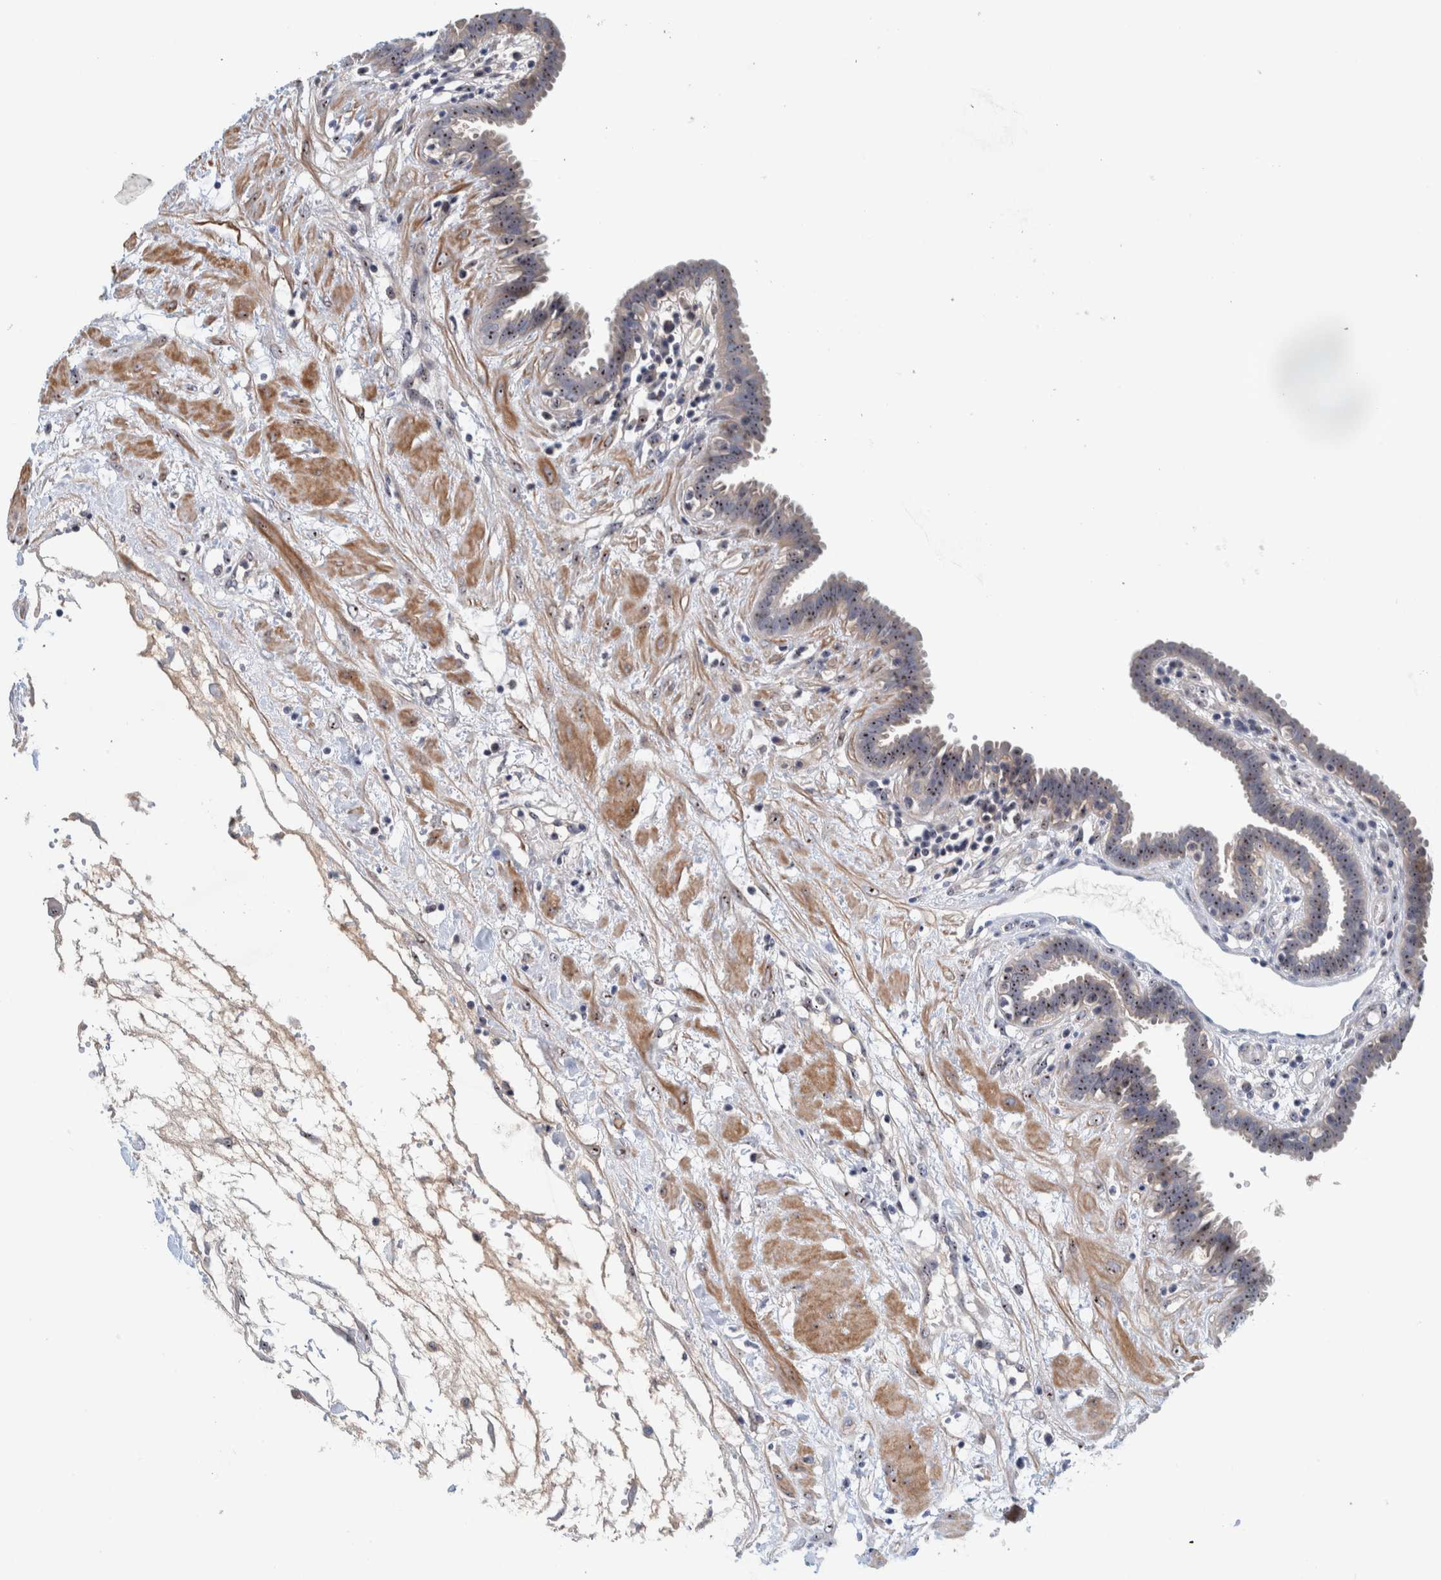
{"staining": {"intensity": "strong", "quantity": ">75%", "location": "nuclear"}, "tissue": "fallopian tube", "cell_type": "Glandular cells", "image_type": "normal", "snomed": [{"axis": "morphology", "description": "Normal tissue, NOS"}, {"axis": "topography", "description": "Fallopian tube"}, {"axis": "topography", "description": "Placenta"}], "caption": "Fallopian tube stained for a protein exhibits strong nuclear positivity in glandular cells. (Stains: DAB in brown, nuclei in blue, Microscopy: brightfield microscopy at high magnification).", "gene": "NOL11", "patient": {"sex": "female", "age": 32}}